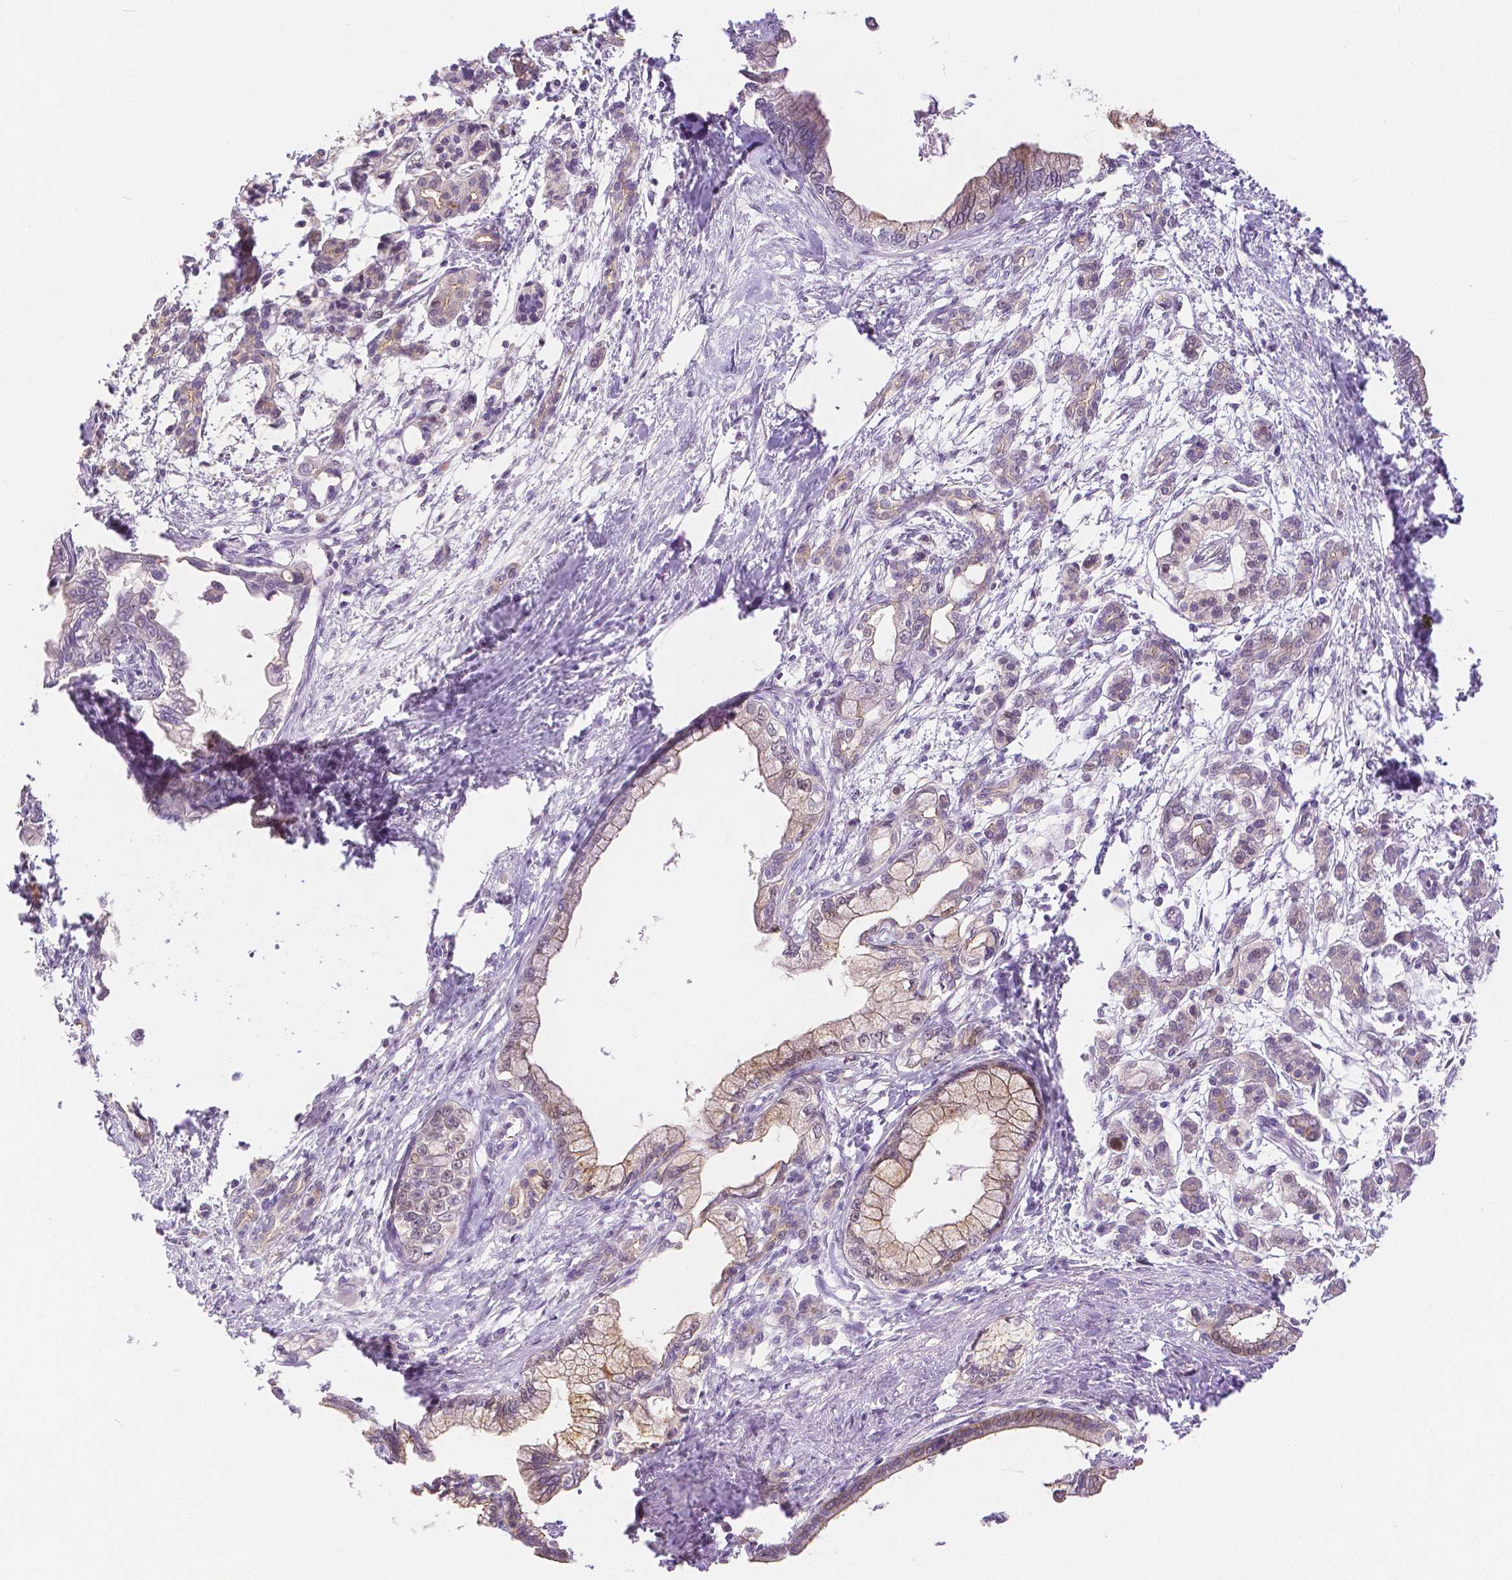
{"staining": {"intensity": "negative", "quantity": "none", "location": "none"}, "tissue": "pancreatic cancer", "cell_type": "Tumor cells", "image_type": "cancer", "snomed": [{"axis": "morphology", "description": "Adenocarcinoma, NOS"}, {"axis": "topography", "description": "Pancreas"}], "caption": "Pancreatic adenocarcinoma was stained to show a protein in brown. There is no significant expression in tumor cells.", "gene": "OCLN", "patient": {"sex": "male", "age": 61}}